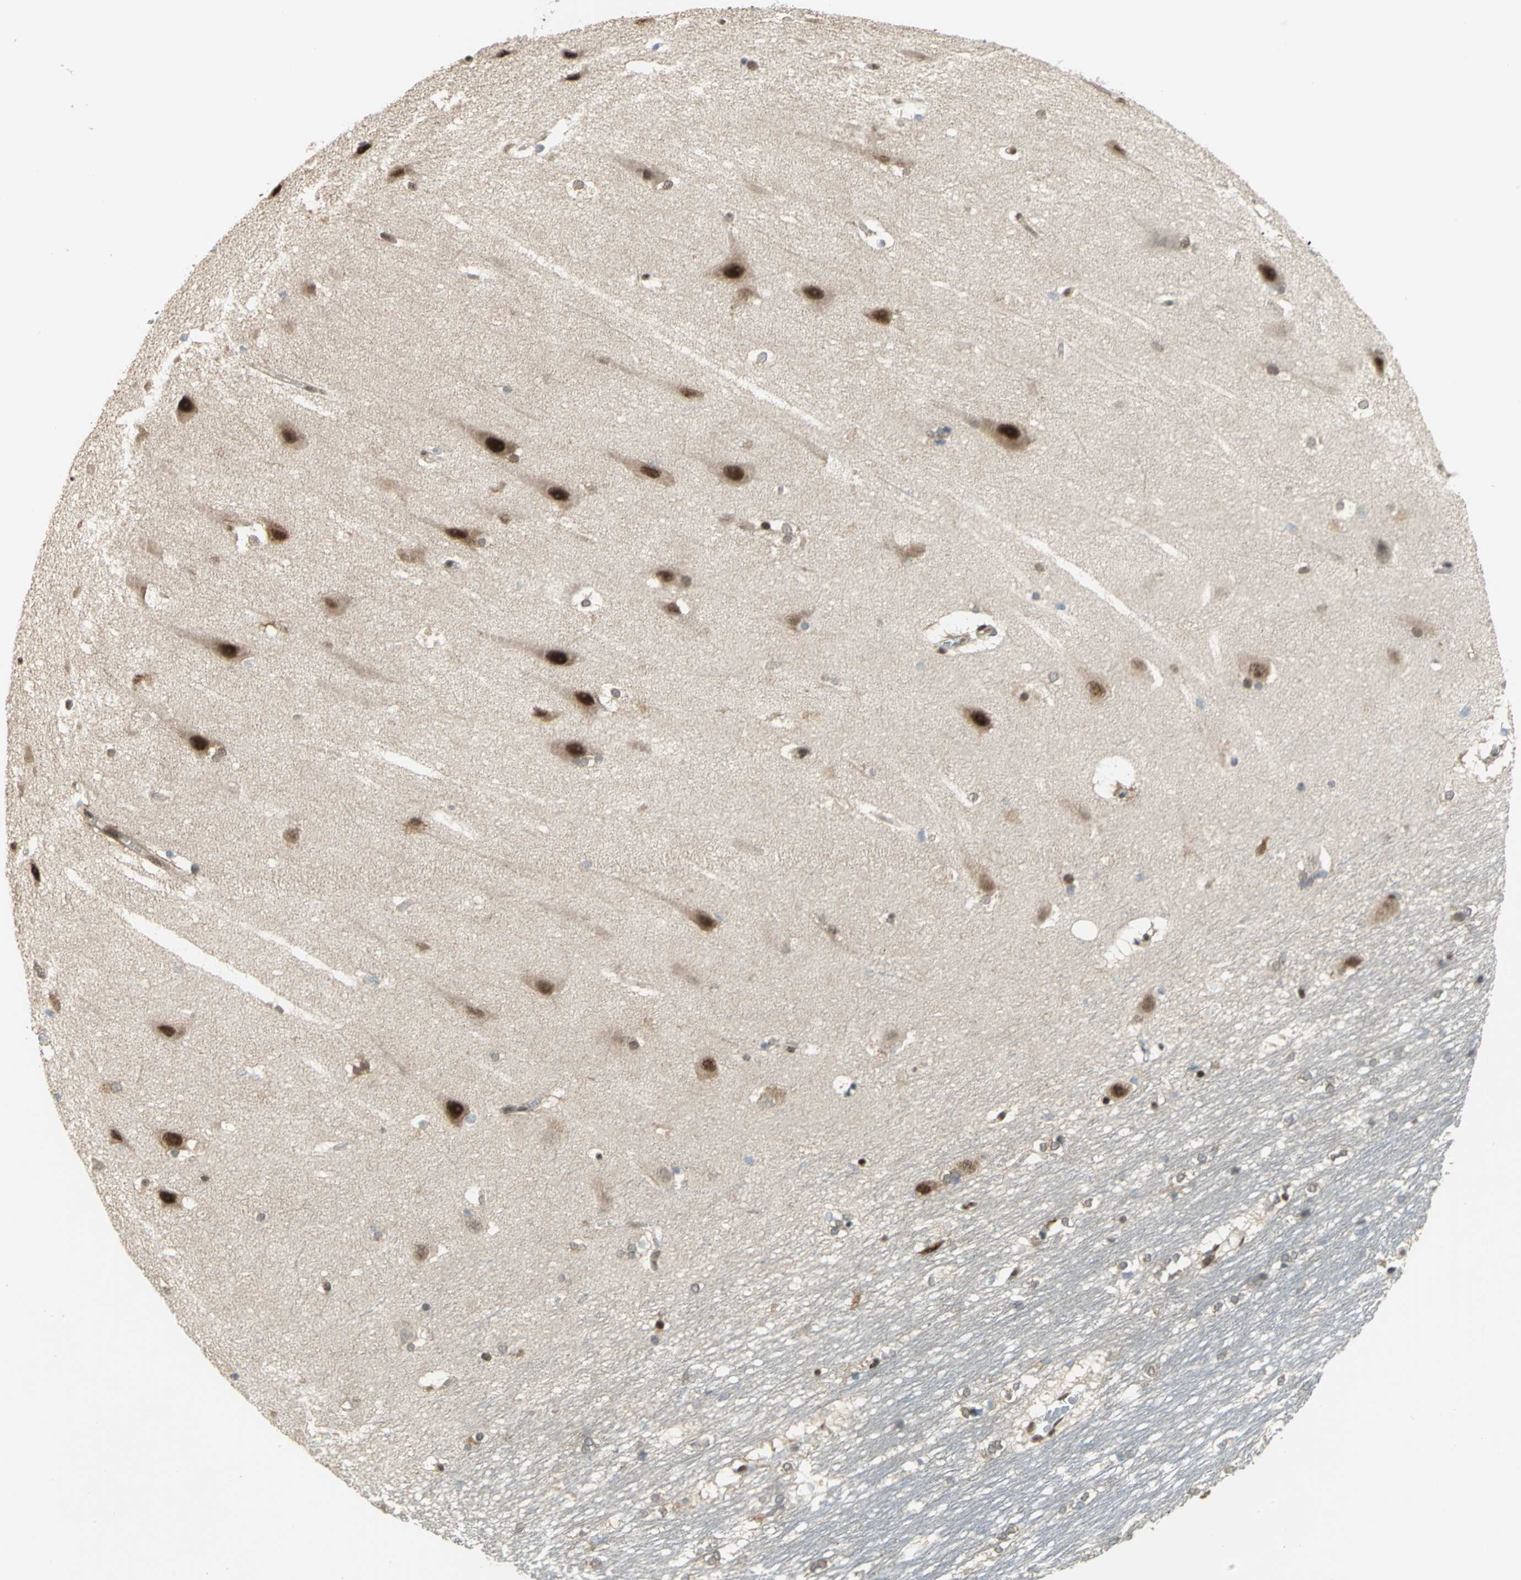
{"staining": {"intensity": "weak", "quantity": "25%-75%", "location": "cytoplasmic/membranous,nuclear"}, "tissue": "hippocampus", "cell_type": "Glial cells", "image_type": "normal", "snomed": [{"axis": "morphology", "description": "Normal tissue, NOS"}, {"axis": "topography", "description": "Hippocampus"}], "caption": "IHC (DAB) staining of unremarkable human hippocampus displays weak cytoplasmic/membranous,nuclear protein expression in approximately 25%-75% of glial cells. (Brightfield microscopy of DAB IHC at high magnification).", "gene": "RBFOX2", "patient": {"sex": "female", "age": 19}}